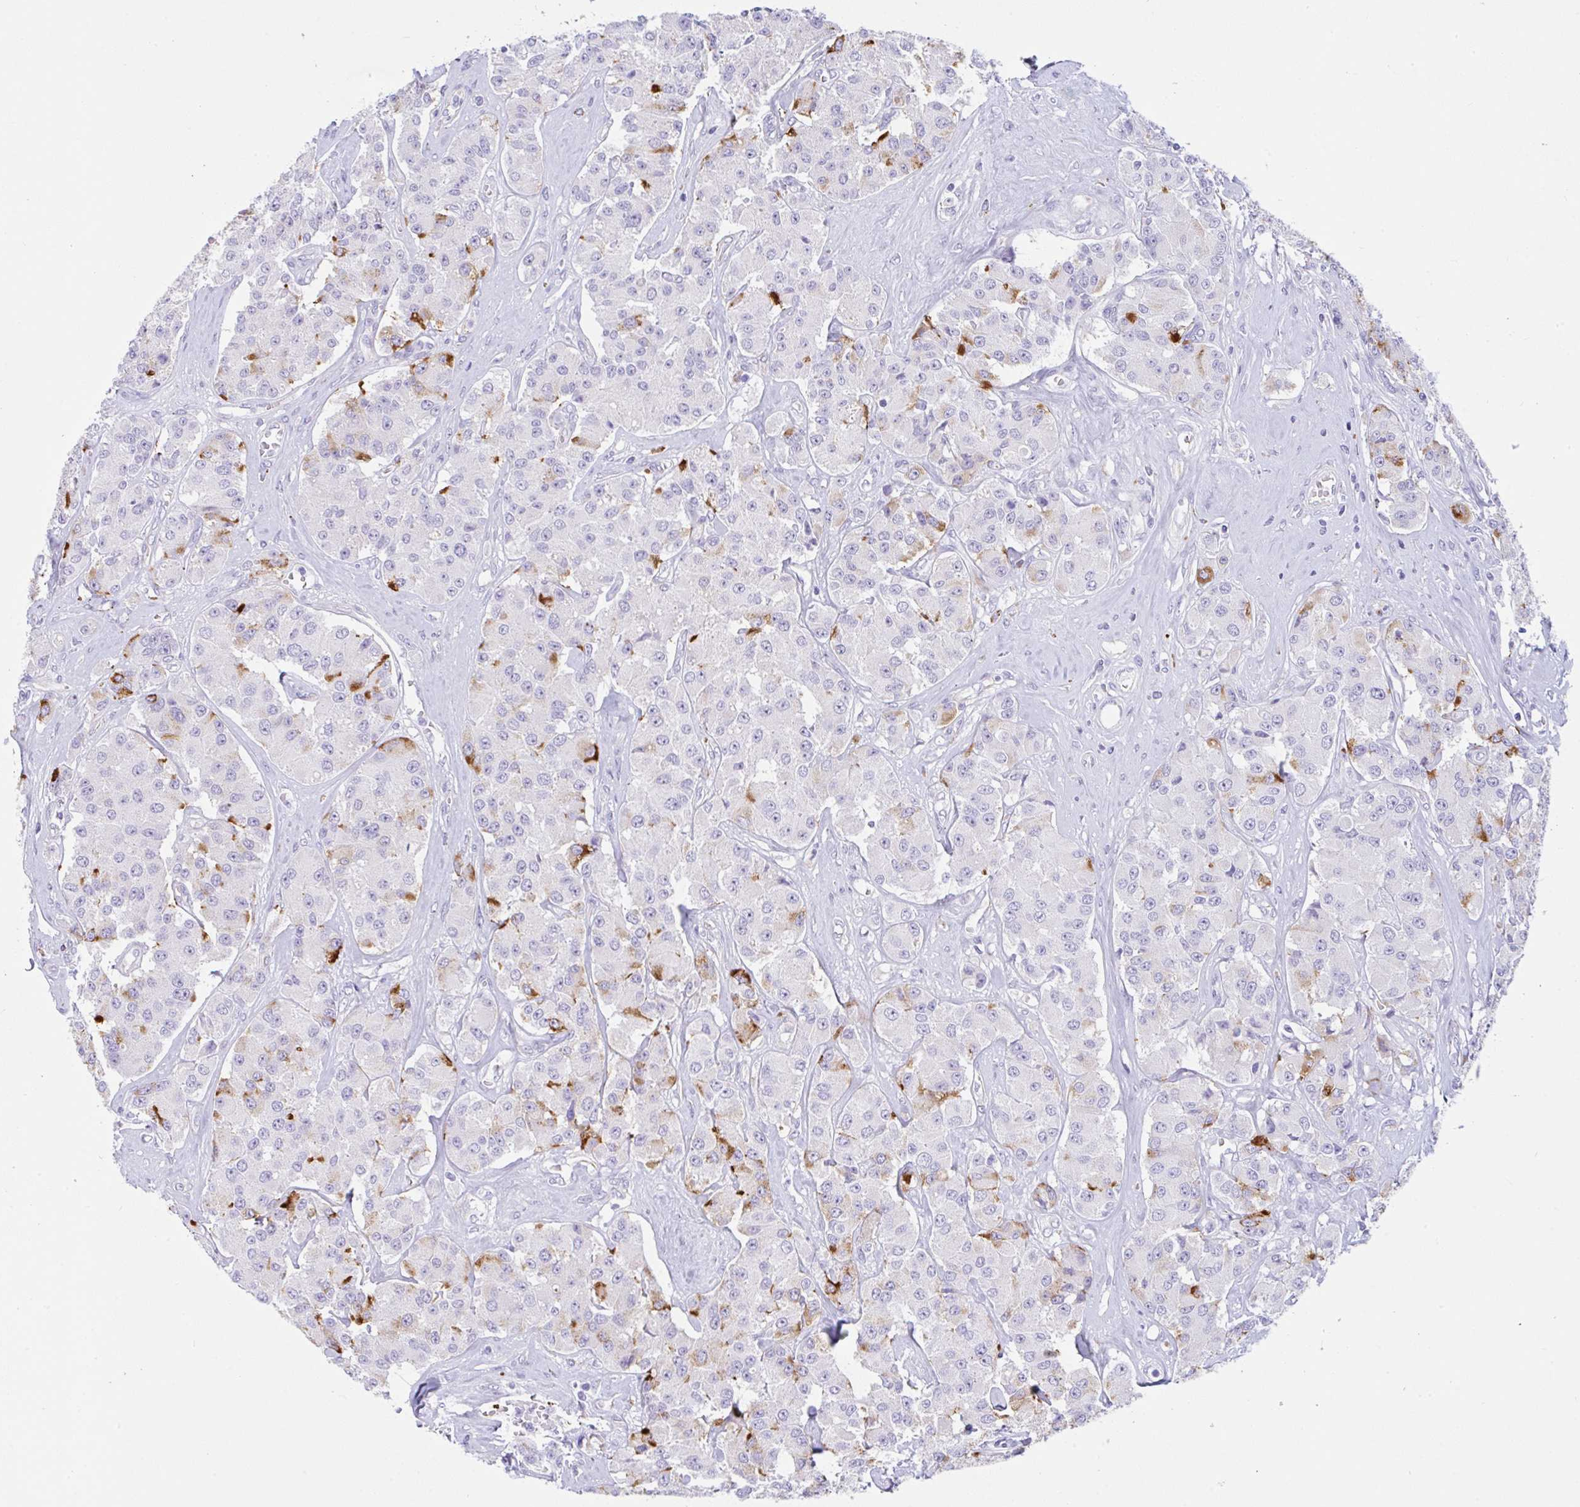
{"staining": {"intensity": "strong", "quantity": "<25%", "location": "cytoplasmic/membranous"}, "tissue": "carcinoid", "cell_type": "Tumor cells", "image_type": "cancer", "snomed": [{"axis": "morphology", "description": "Carcinoid, malignant, NOS"}, {"axis": "topography", "description": "Pancreas"}], "caption": "Carcinoid tissue displays strong cytoplasmic/membranous positivity in approximately <25% of tumor cells", "gene": "NDUFAF8", "patient": {"sex": "male", "age": 41}}